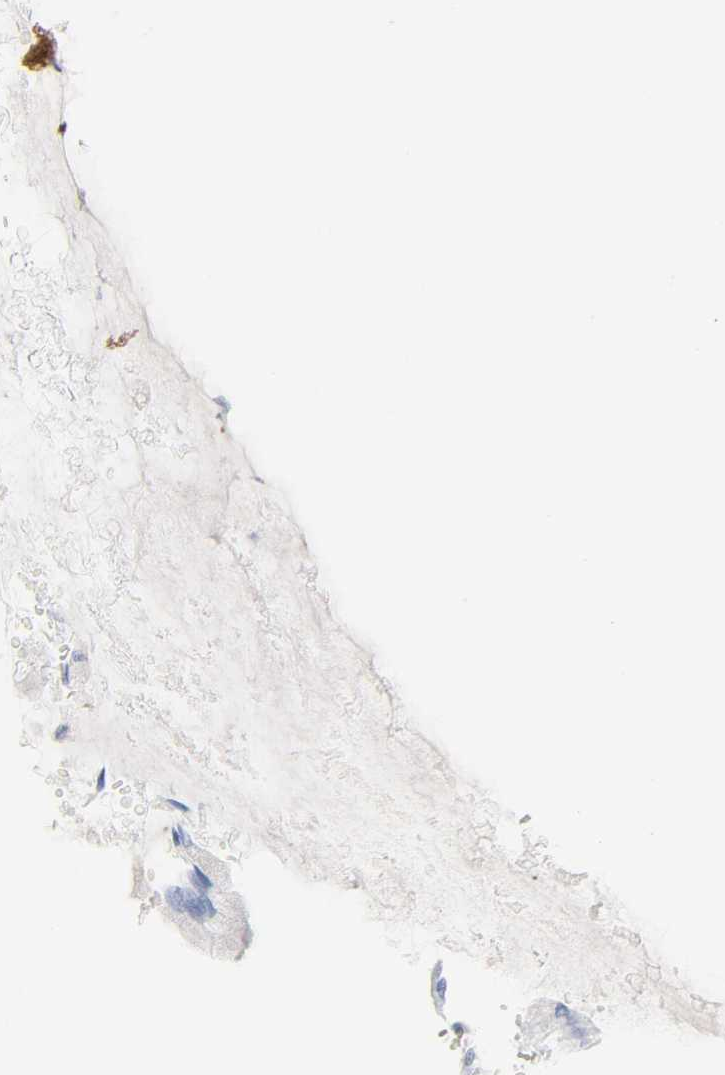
{"staining": {"intensity": "weak", "quantity": "<25%", "location": "cytoplasmic/membranous"}, "tissue": "stomach", "cell_type": "Glandular cells", "image_type": "normal", "snomed": [{"axis": "morphology", "description": "Normal tissue, NOS"}, {"axis": "topography", "description": "Stomach, upper"}], "caption": "Immunohistochemistry (IHC) micrograph of benign stomach stained for a protein (brown), which displays no expression in glandular cells. (DAB (3,3'-diaminobenzidine) IHC visualized using brightfield microscopy, high magnification).", "gene": "PLP1", "patient": {"sex": "female", "age": 56}}